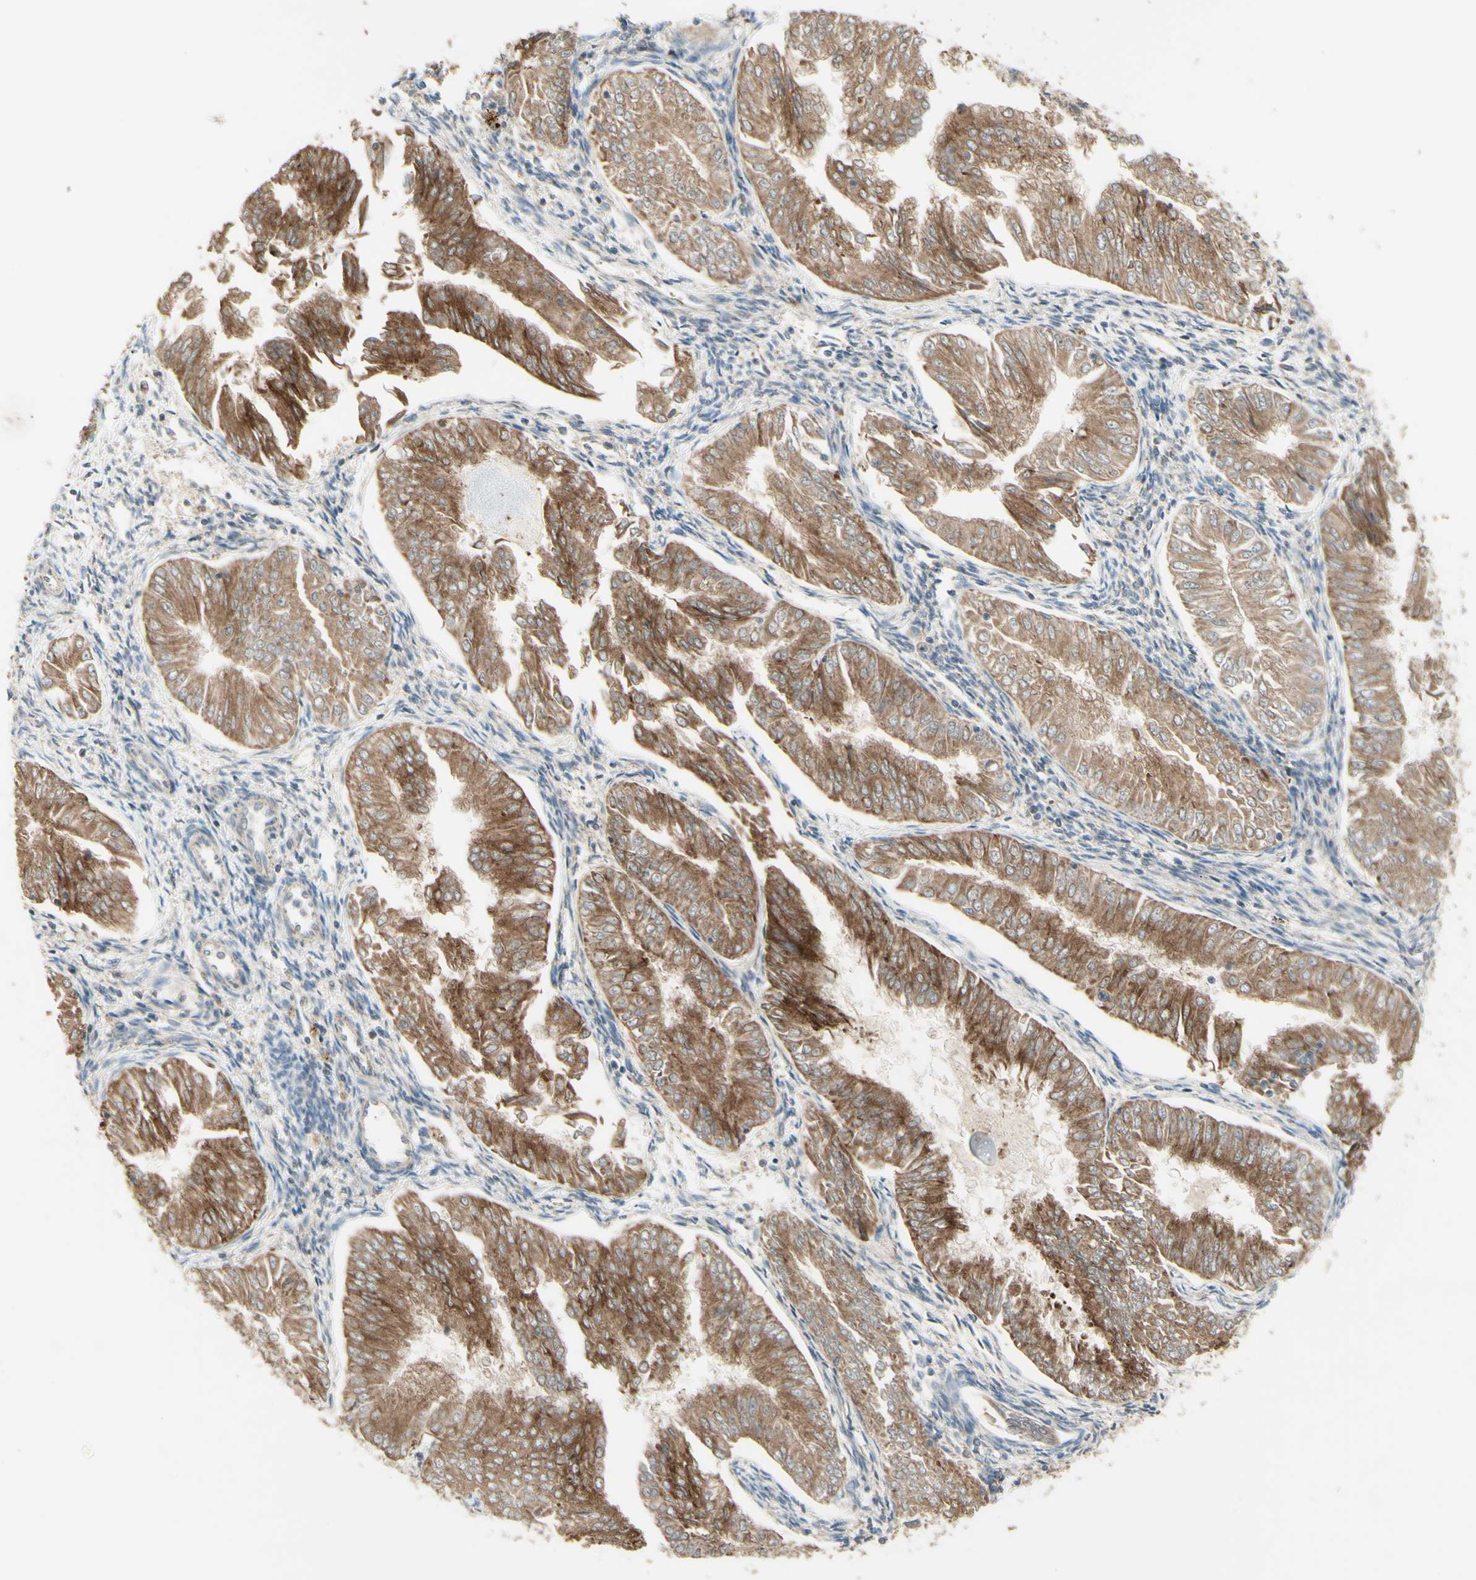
{"staining": {"intensity": "moderate", "quantity": ">75%", "location": "cytoplasmic/membranous"}, "tissue": "endometrial cancer", "cell_type": "Tumor cells", "image_type": "cancer", "snomed": [{"axis": "morphology", "description": "Adenocarcinoma, NOS"}, {"axis": "topography", "description": "Endometrium"}], "caption": "Approximately >75% of tumor cells in human endometrial cancer (adenocarcinoma) demonstrate moderate cytoplasmic/membranous protein positivity as visualized by brown immunohistochemical staining.", "gene": "DHRS3", "patient": {"sex": "female", "age": 53}}